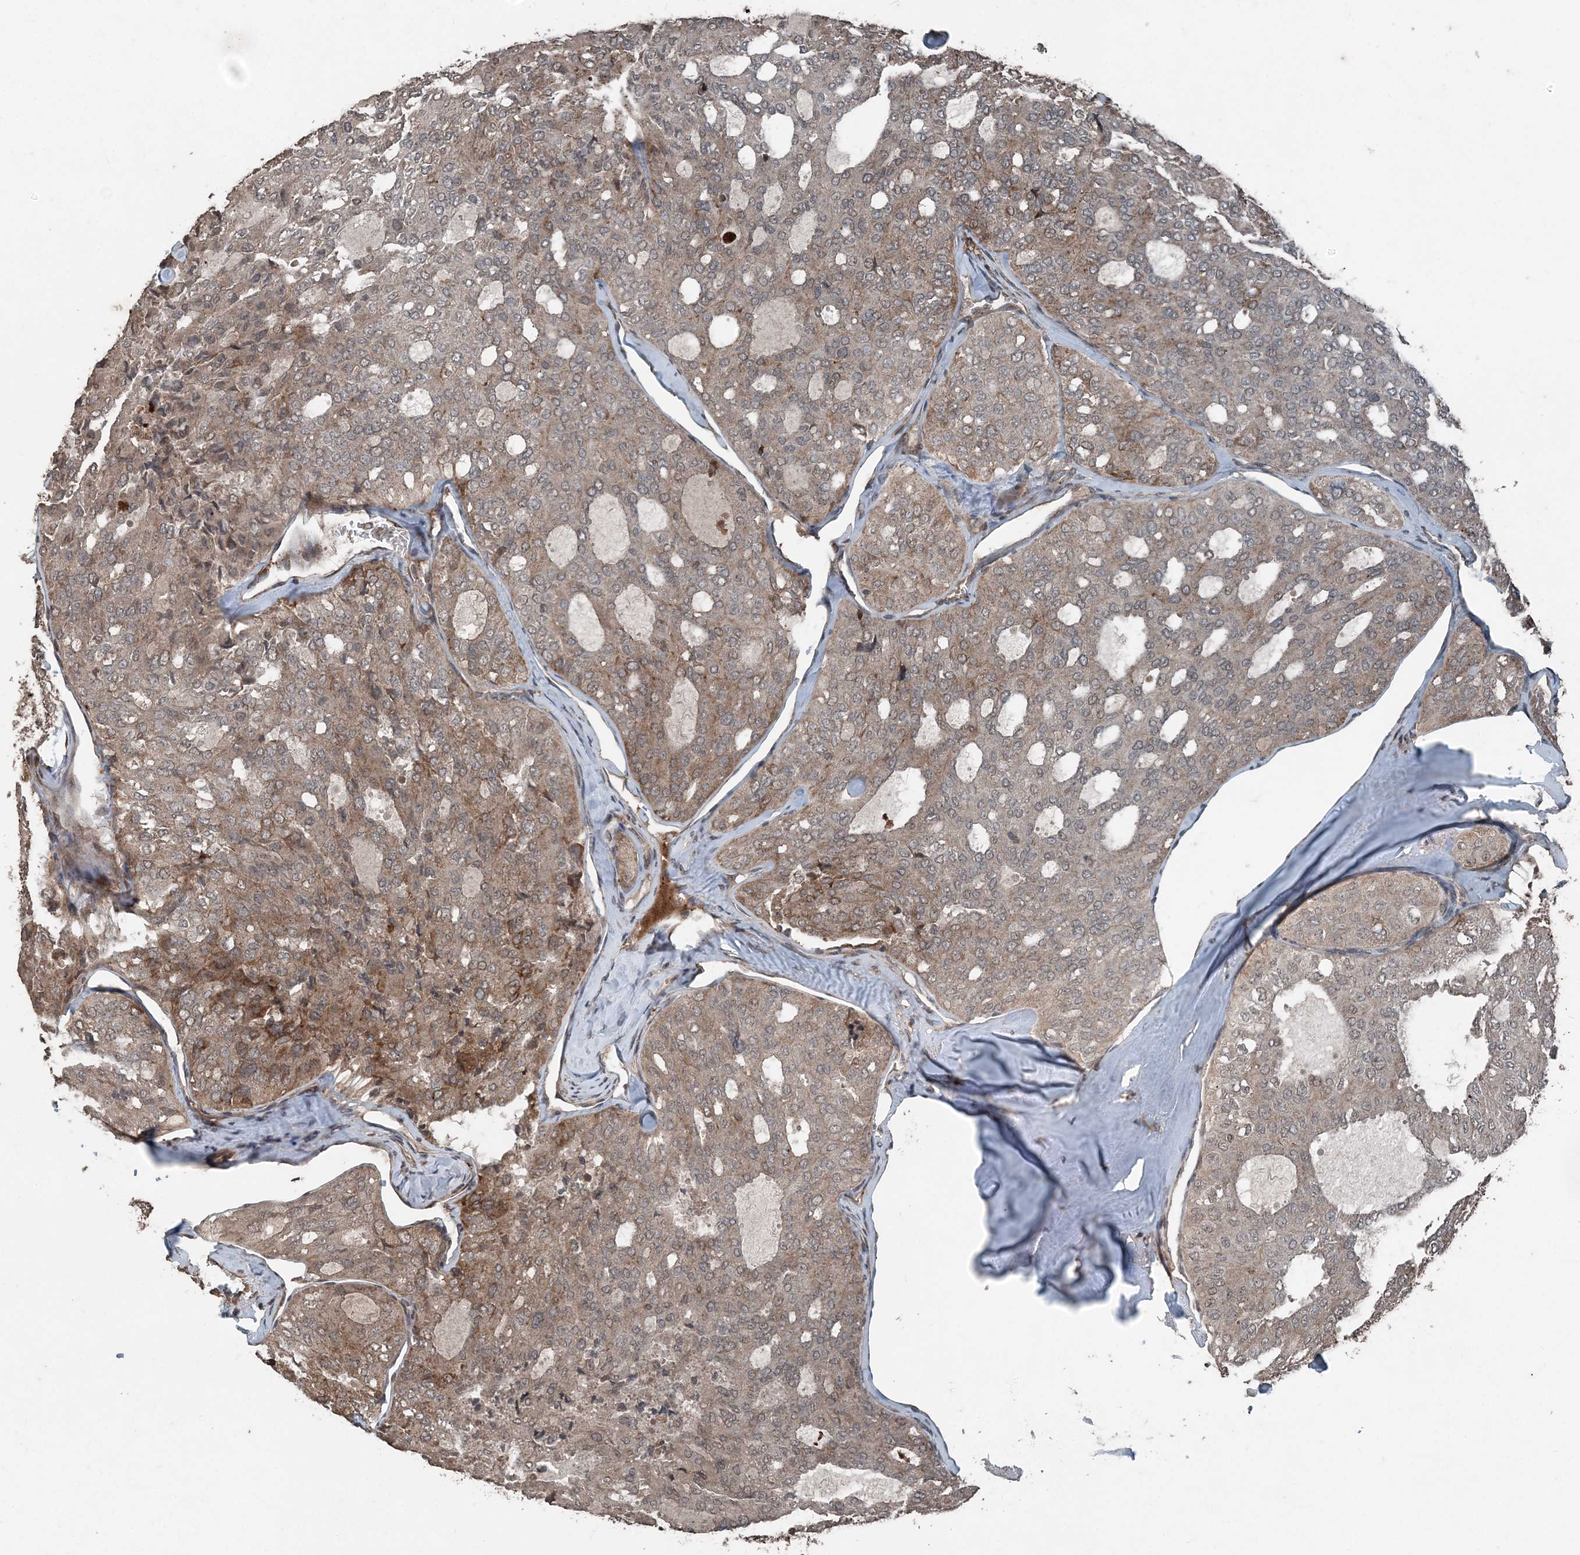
{"staining": {"intensity": "moderate", "quantity": "25%-75%", "location": "cytoplasmic/membranous"}, "tissue": "thyroid cancer", "cell_type": "Tumor cells", "image_type": "cancer", "snomed": [{"axis": "morphology", "description": "Follicular adenoma carcinoma, NOS"}, {"axis": "topography", "description": "Thyroid gland"}], "caption": "IHC (DAB (3,3'-diaminobenzidine)) staining of human thyroid cancer reveals moderate cytoplasmic/membranous protein staining in approximately 25%-75% of tumor cells.", "gene": "CFL1", "patient": {"sex": "male", "age": 75}}